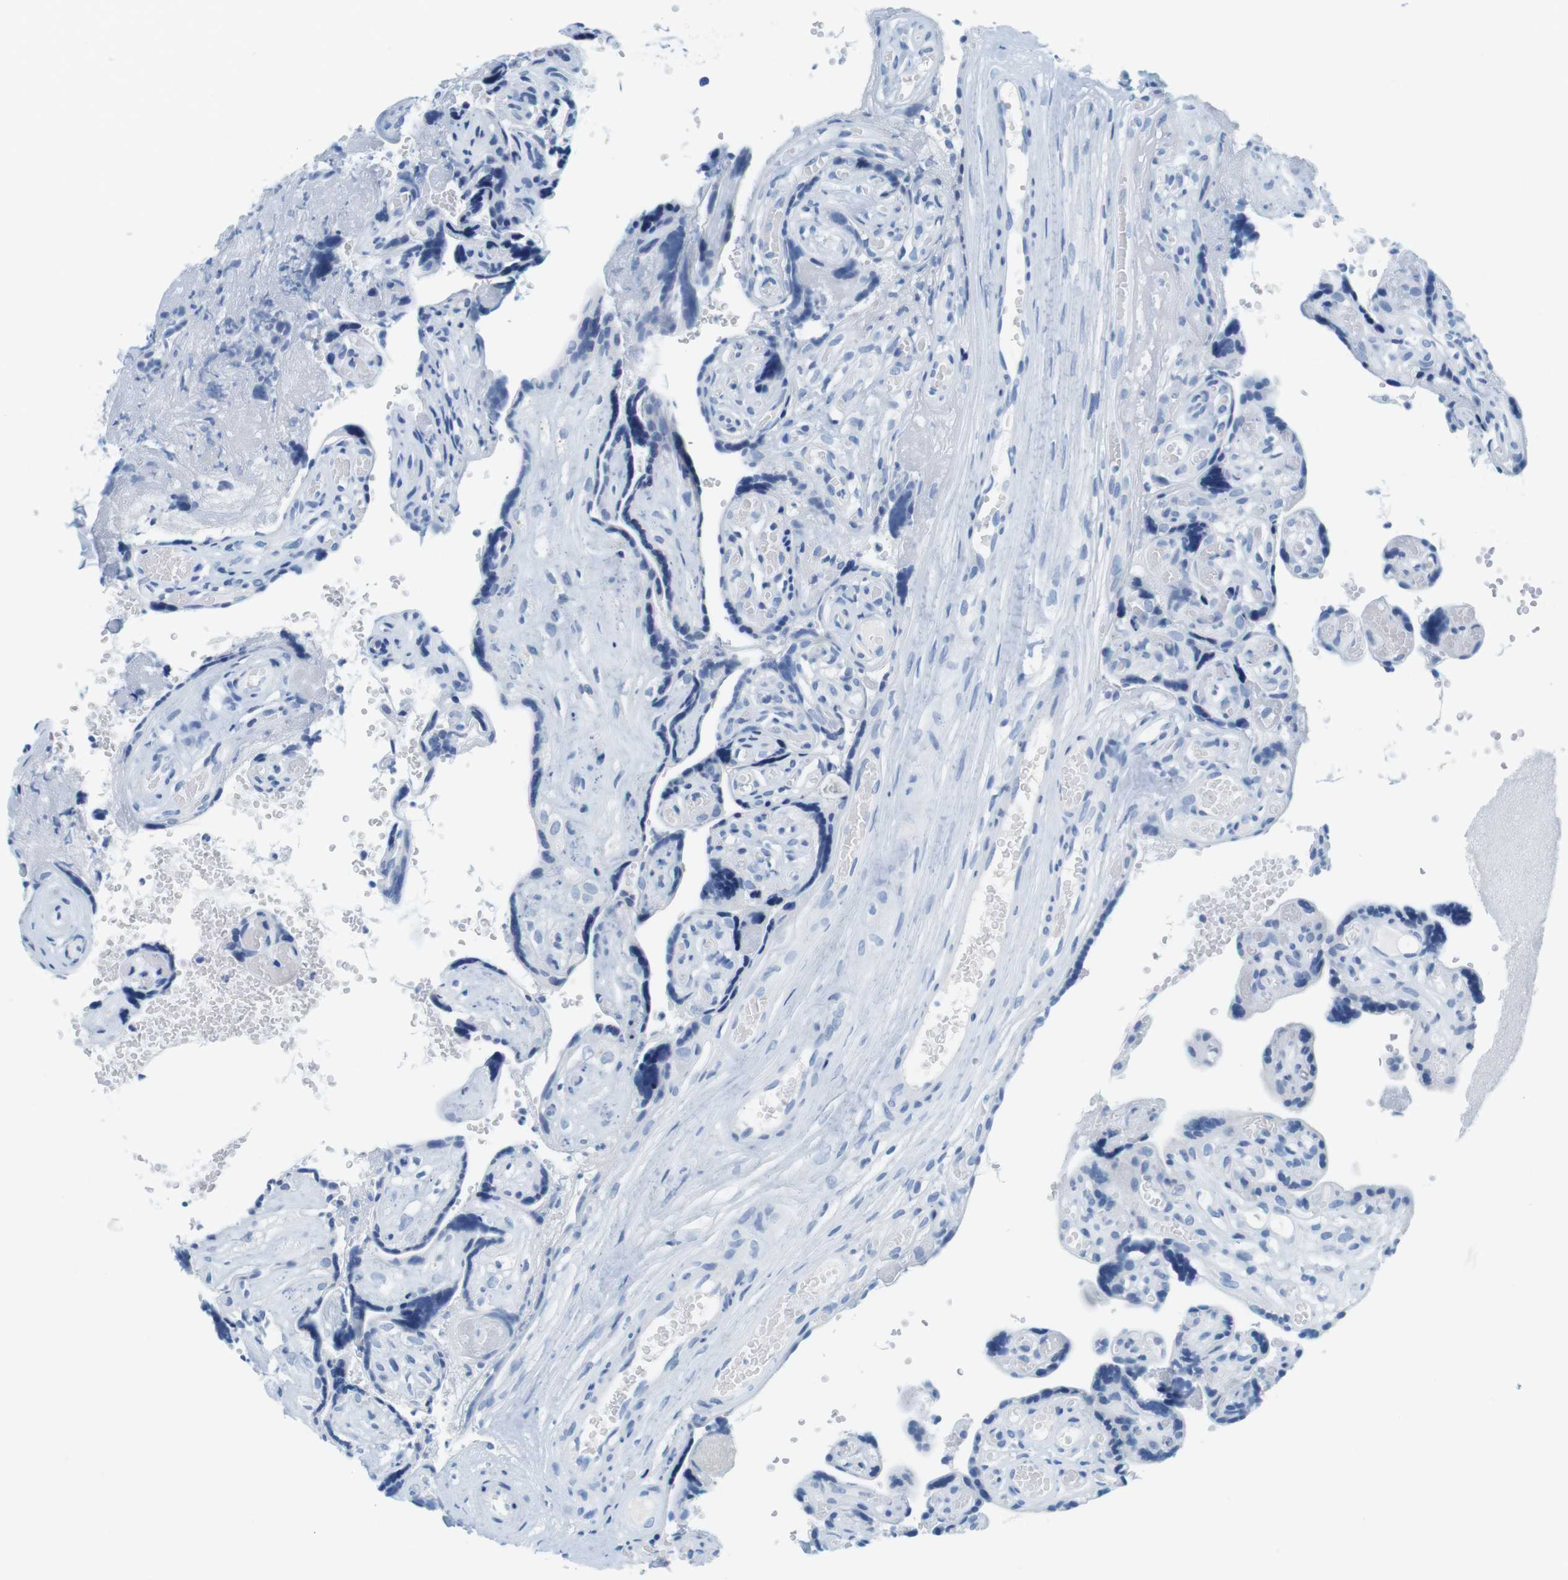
{"staining": {"intensity": "negative", "quantity": "none", "location": "none"}, "tissue": "placenta", "cell_type": "Trophoblastic cells", "image_type": "normal", "snomed": [{"axis": "morphology", "description": "Normal tissue, NOS"}, {"axis": "topography", "description": "Placenta"}], "caption": "Protein analysis of benign placenta shows no significant staining in trophoblastic cells.", "gene": "CYP2C9", "patient": {"sex": "female", "age": 30}}